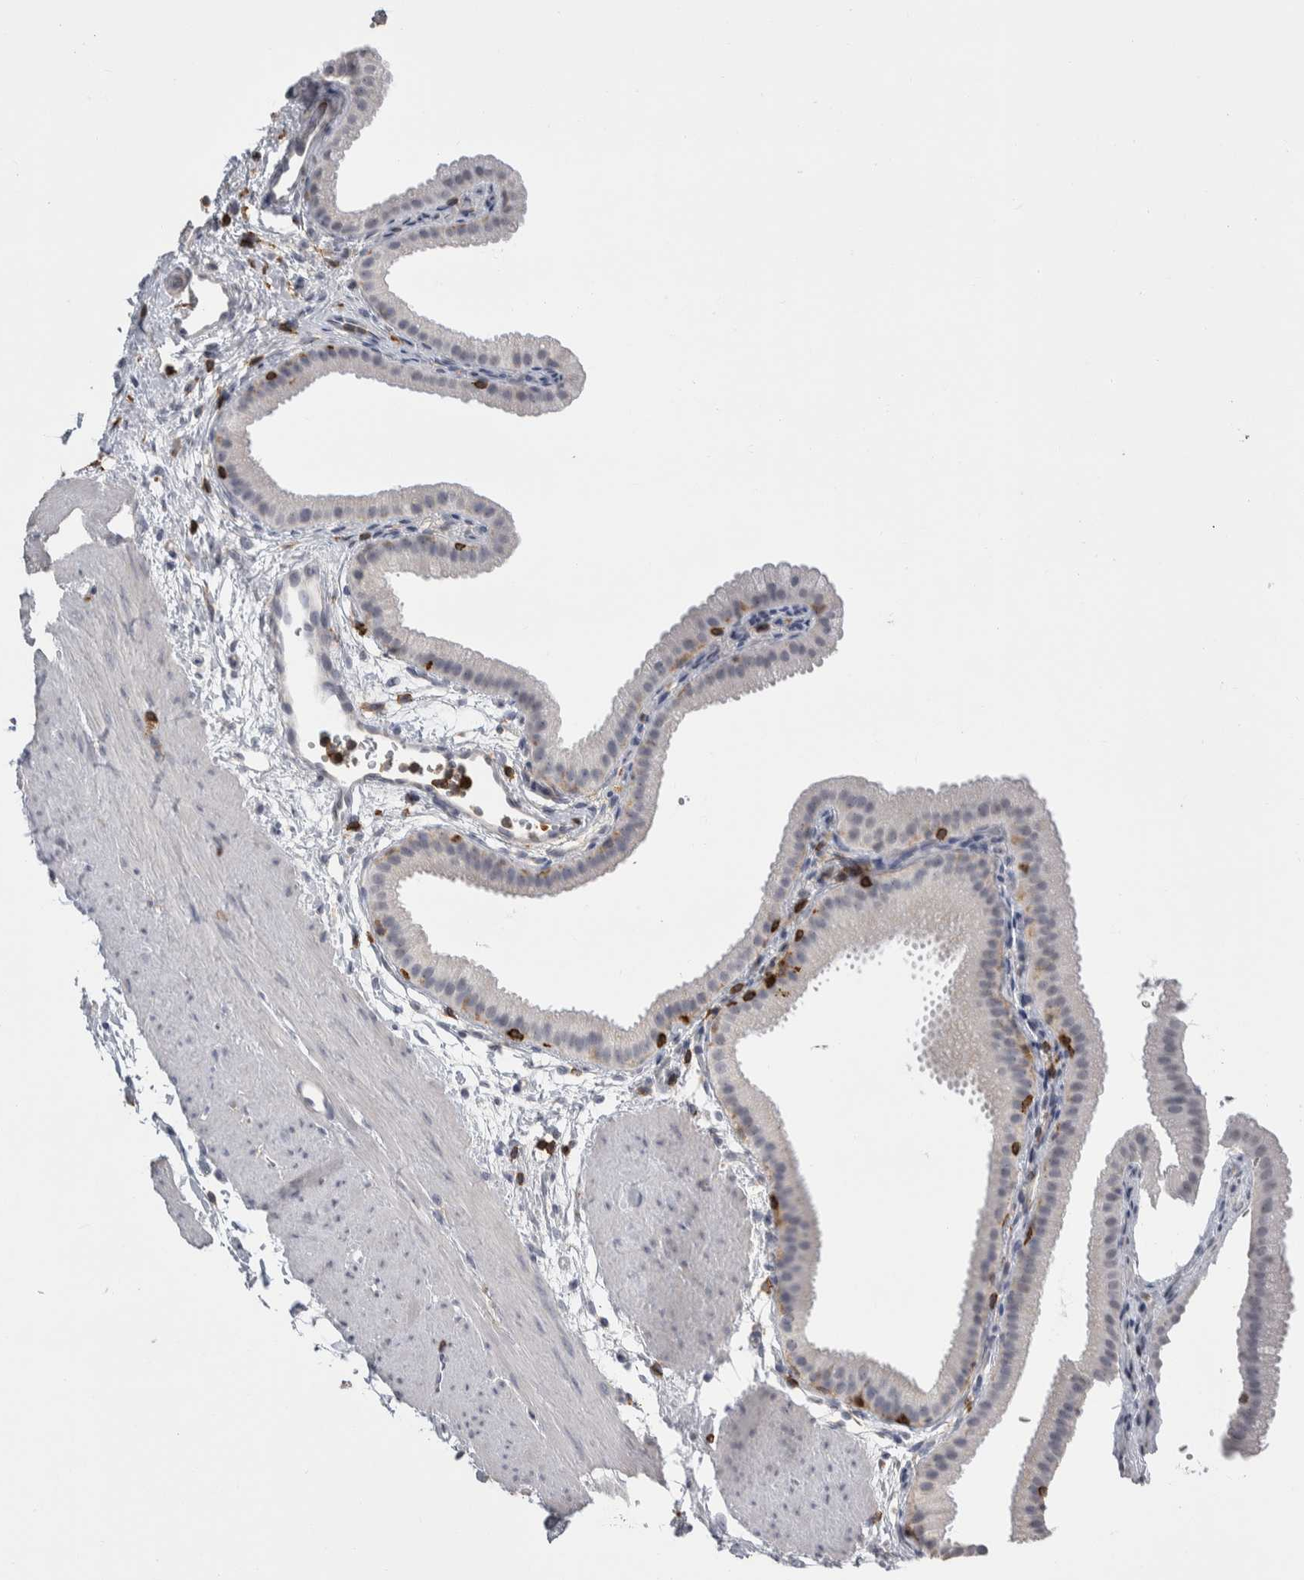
{"staining": {"intensity": "negative", "quantity": "none", "location": "none"}, "tissue": "gallbladder", "cell_type": "Glandular cells", "image_type": "normal", "snomed": [{"axis": "morphology", "description": "Normal tissue, NOS"}, {"axis": "topography", "description": "Gallbladder"}], "caption": "Immunohistochemistry histopathology image of unremarkable gallbladder: human gallbladder stained with DAB shows no significant protein positivity in glandular cells.", "gene": "CEP295NL", "patient": {"sex": "female", "age": 64}}